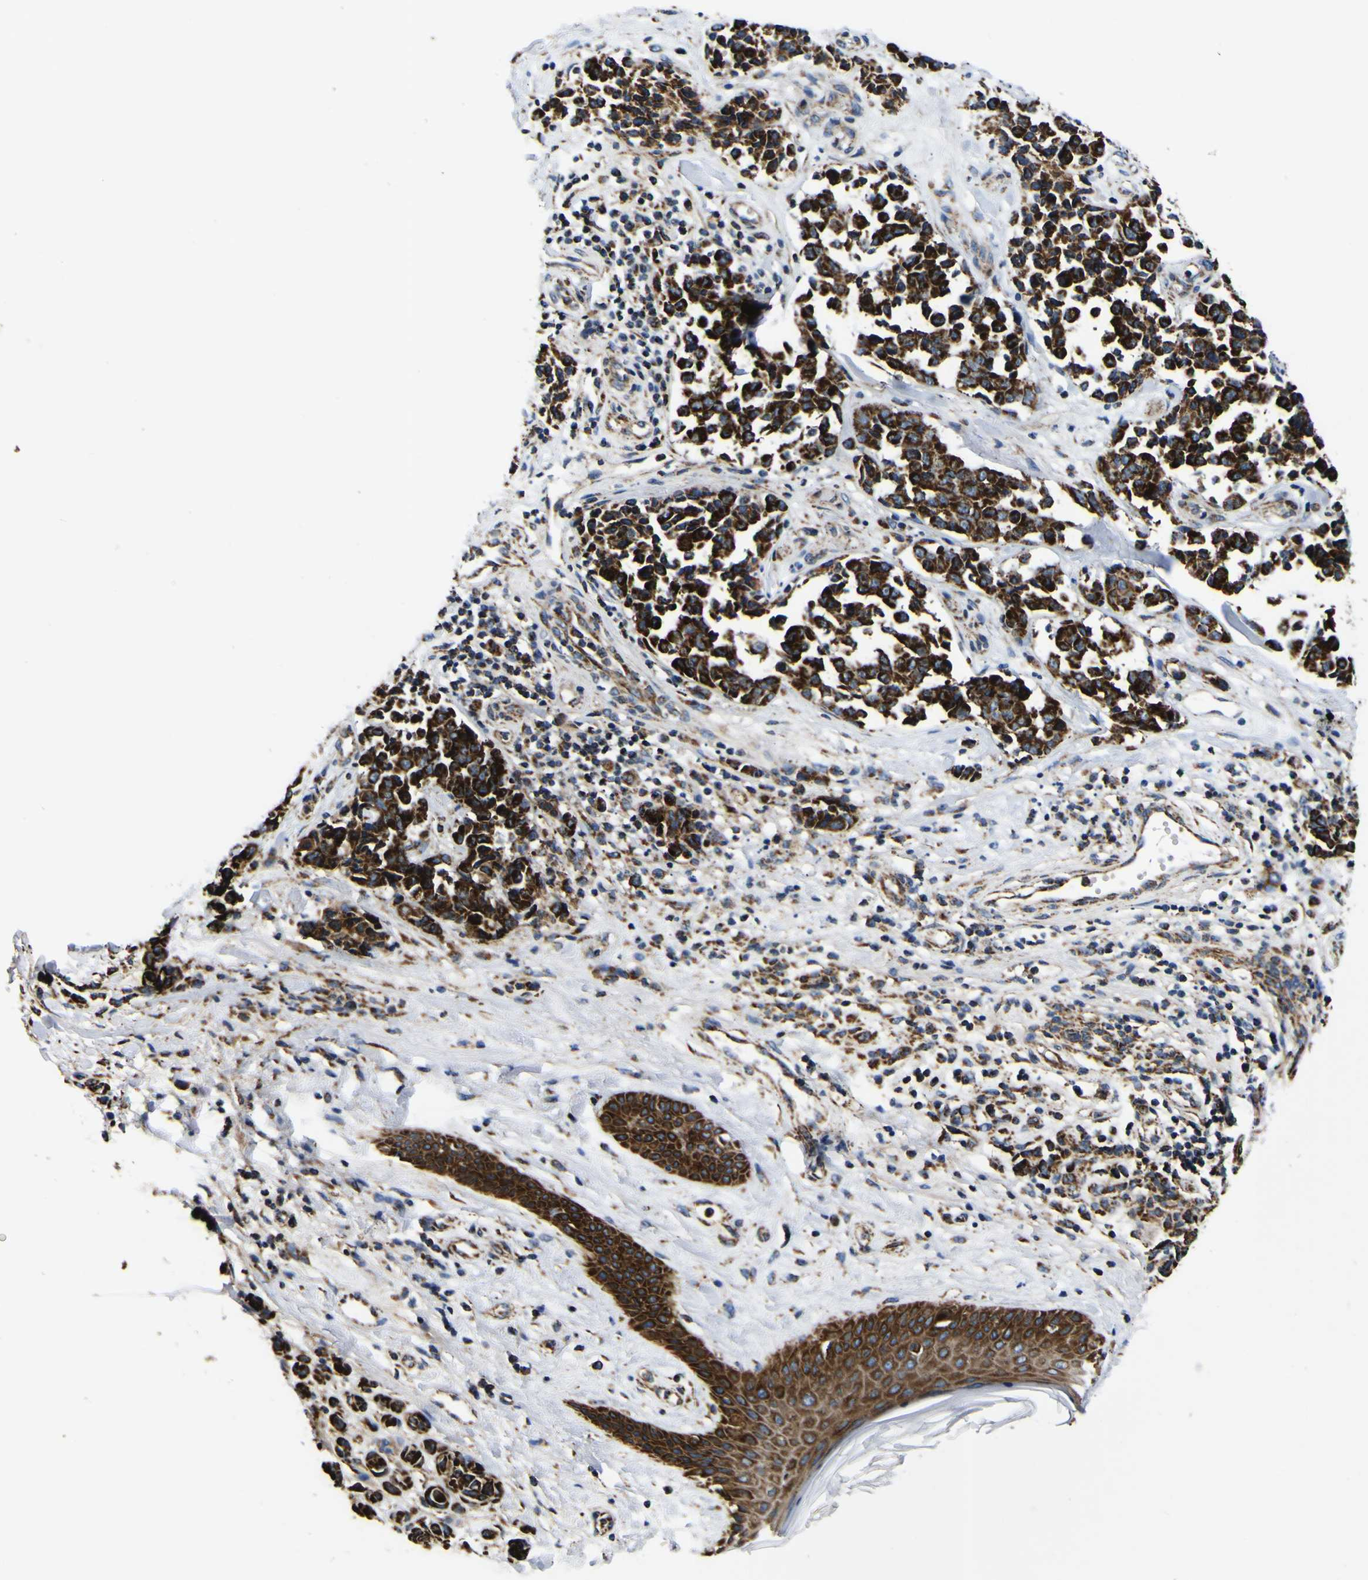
{"staining": {"intensity": "strong", "quantity": ">75%", "location": "cytoplasmic/membranous"}, "tissue": "melanoma", "cell_type": "Tumor cells", "image_type": "cancer", "snomed": [{"axis": "morphology", "description": "Malignant melanoma, NOS"}, {"axis": "topography", "description": "Skin"}], "caption": "Human melanoma stained with a brown dye exhibits strong cytoplasmic/membranous positive positivity in about >75% of tumor cells.", "gene": "PTRH2", "patient": {"sex": "female", "age": 64}}